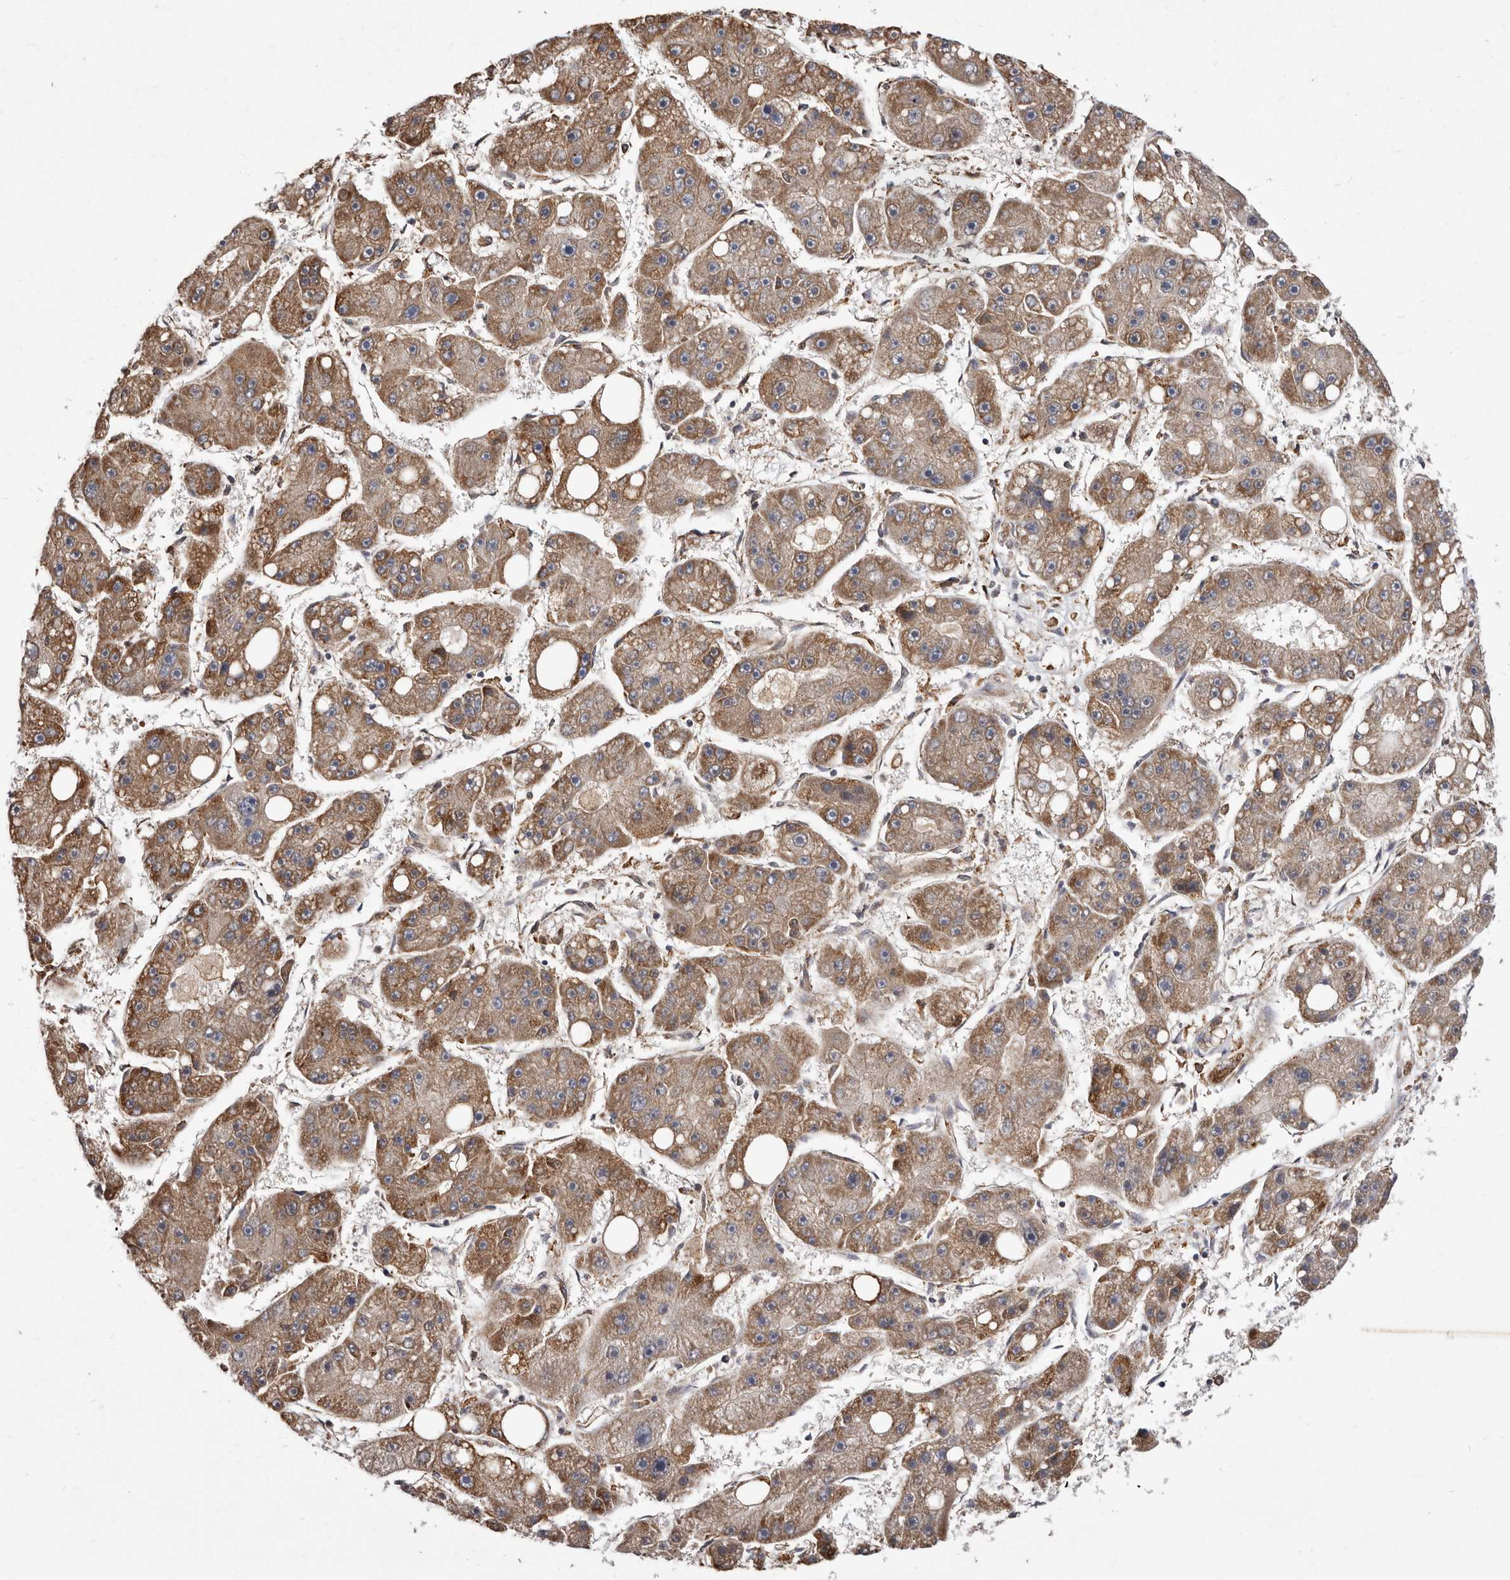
{"staining": {"intensity": "moderate", "quantity": ">75%", "location": "cytoplasmic/membranous"}, "tissue": "liver cancer", "cell_type": "Tumor cells", "image_type": "cancer", "snomed": [{"axis": "morphology", "description": "Carcinoma, Hepatocellular, NOS"}, {"axis": "topography", "description": "Liver"}], "caption": "Liver cancer stained for a protein shows moderate cytoplasmic/membranous positivity in tumor cells.", "gene": "RRM2B", "patient": {"sex": "female", "age": 61}}